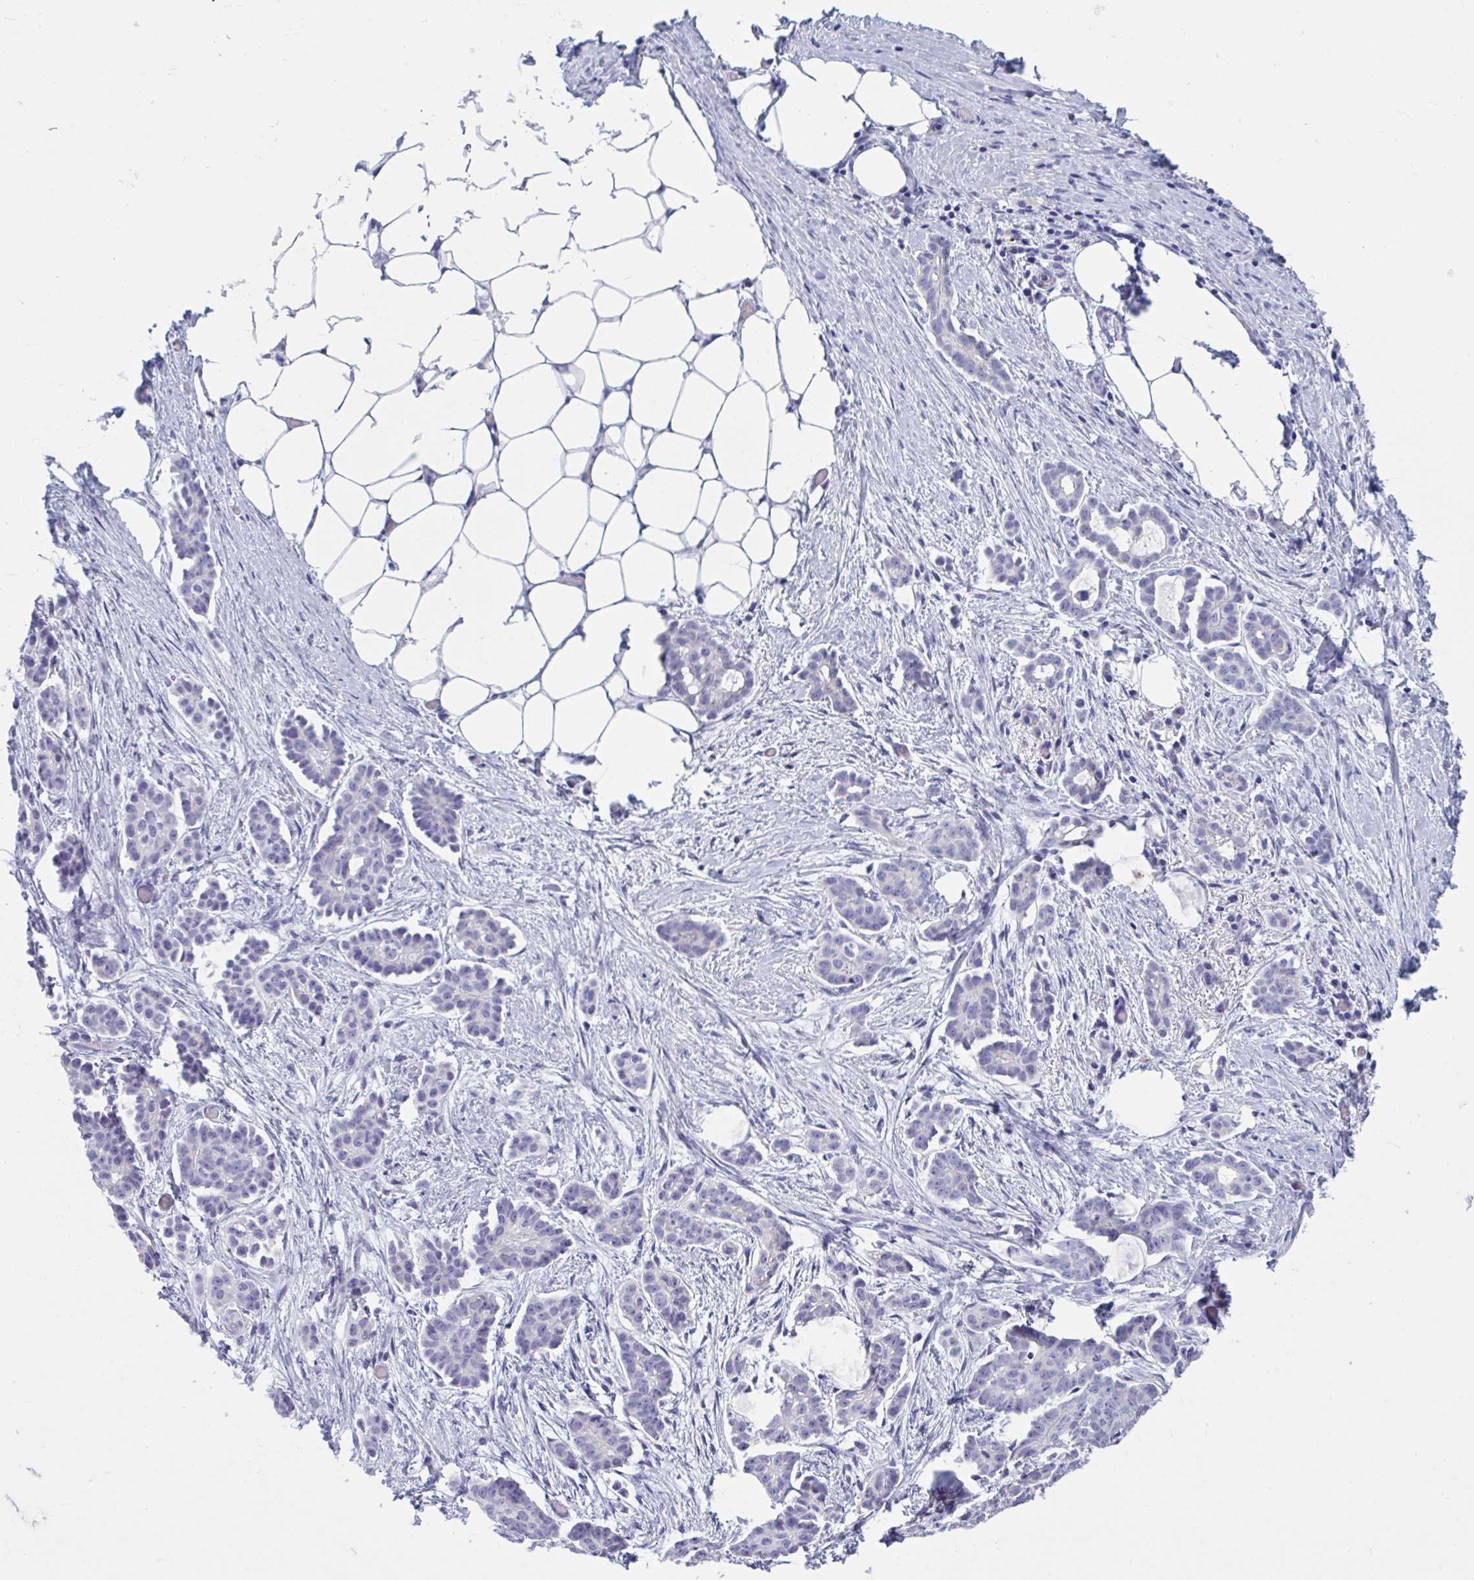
{"staining": {"intensity": "negative", "quantity": "none", "location": "none"}, "tissue": "ovarian cancer", "cell_type": "Tumor cells", "image_type": "cancer", "snomed": [{"axis": "morphology", "description": "Cystadenocarcinoma, serous, NOS"}, {"axis": "topography", "description": "Ovary"}], "caption": "A micrograph of human serous cystadenocarcinoma (ovarian) is negative for staining in tumor cells.", "gene": "OXLD1", "patient": {"sex": "female", "age": 50}}